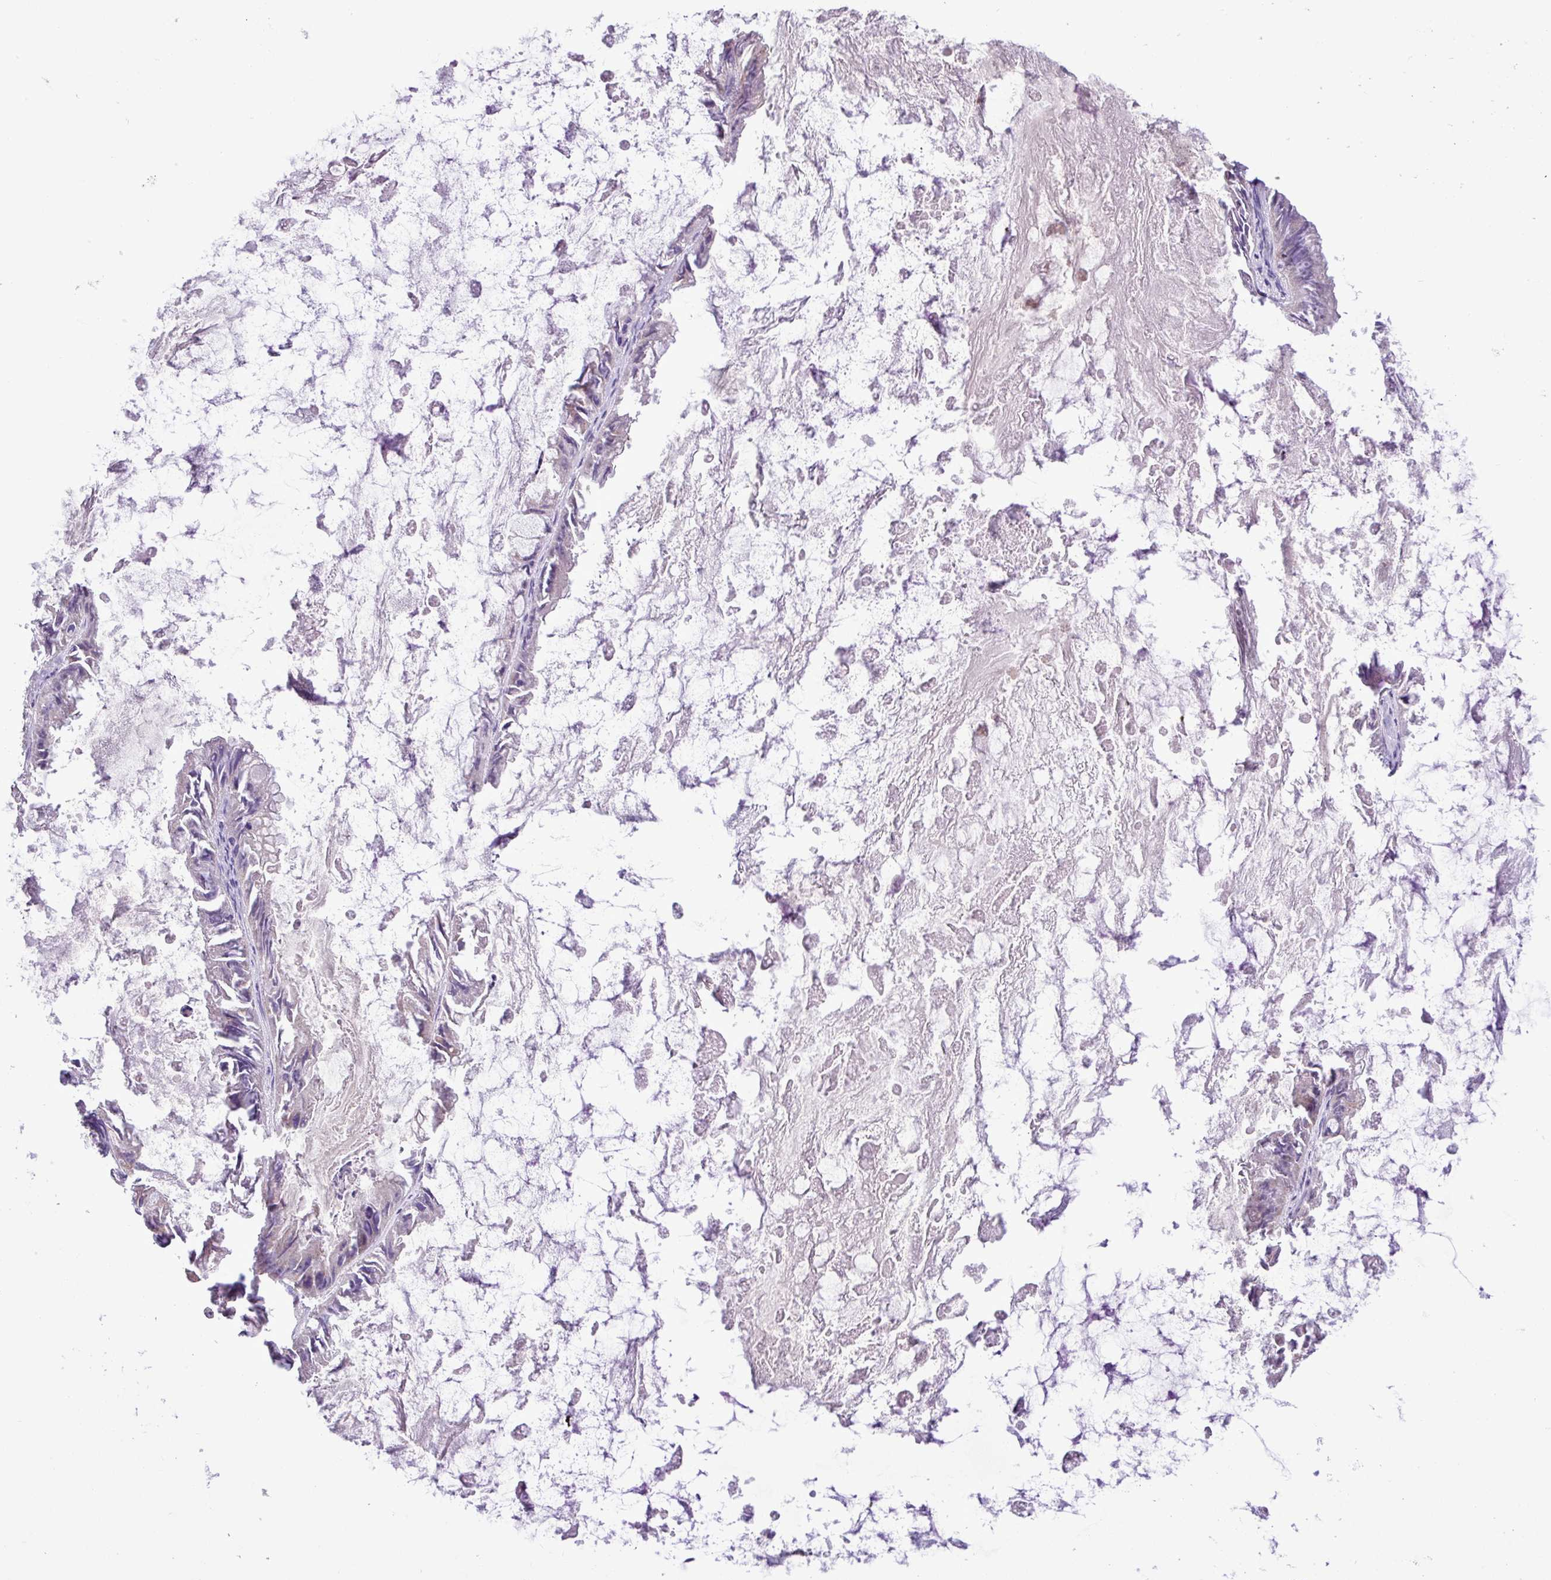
{"staining": {"intensity": "negative", "quantity": "none", "location": "none"}, "tissue": "ovarian cancer", "cell_type": "Tumor cells", "image_type": "cancer", "snomed": [{"axis": "morphology", "description": "Cystadenocarcinoma, mucinous, NOS"}, {"axis": "topography", "description": "Ovary"}], "caption": "Immunohistochemical staining of human ovarian cancer (mucinous cystadenocarcinoma) exhibits no significant expression in tumor cells. The staining is performed using DAB (3,3'-diaminobenzidine) brown chromogen with nuclei counter-stained in using hematoxylin.", "gene": "FAM183A", "patient": {"sex": "female", "age": 61}}